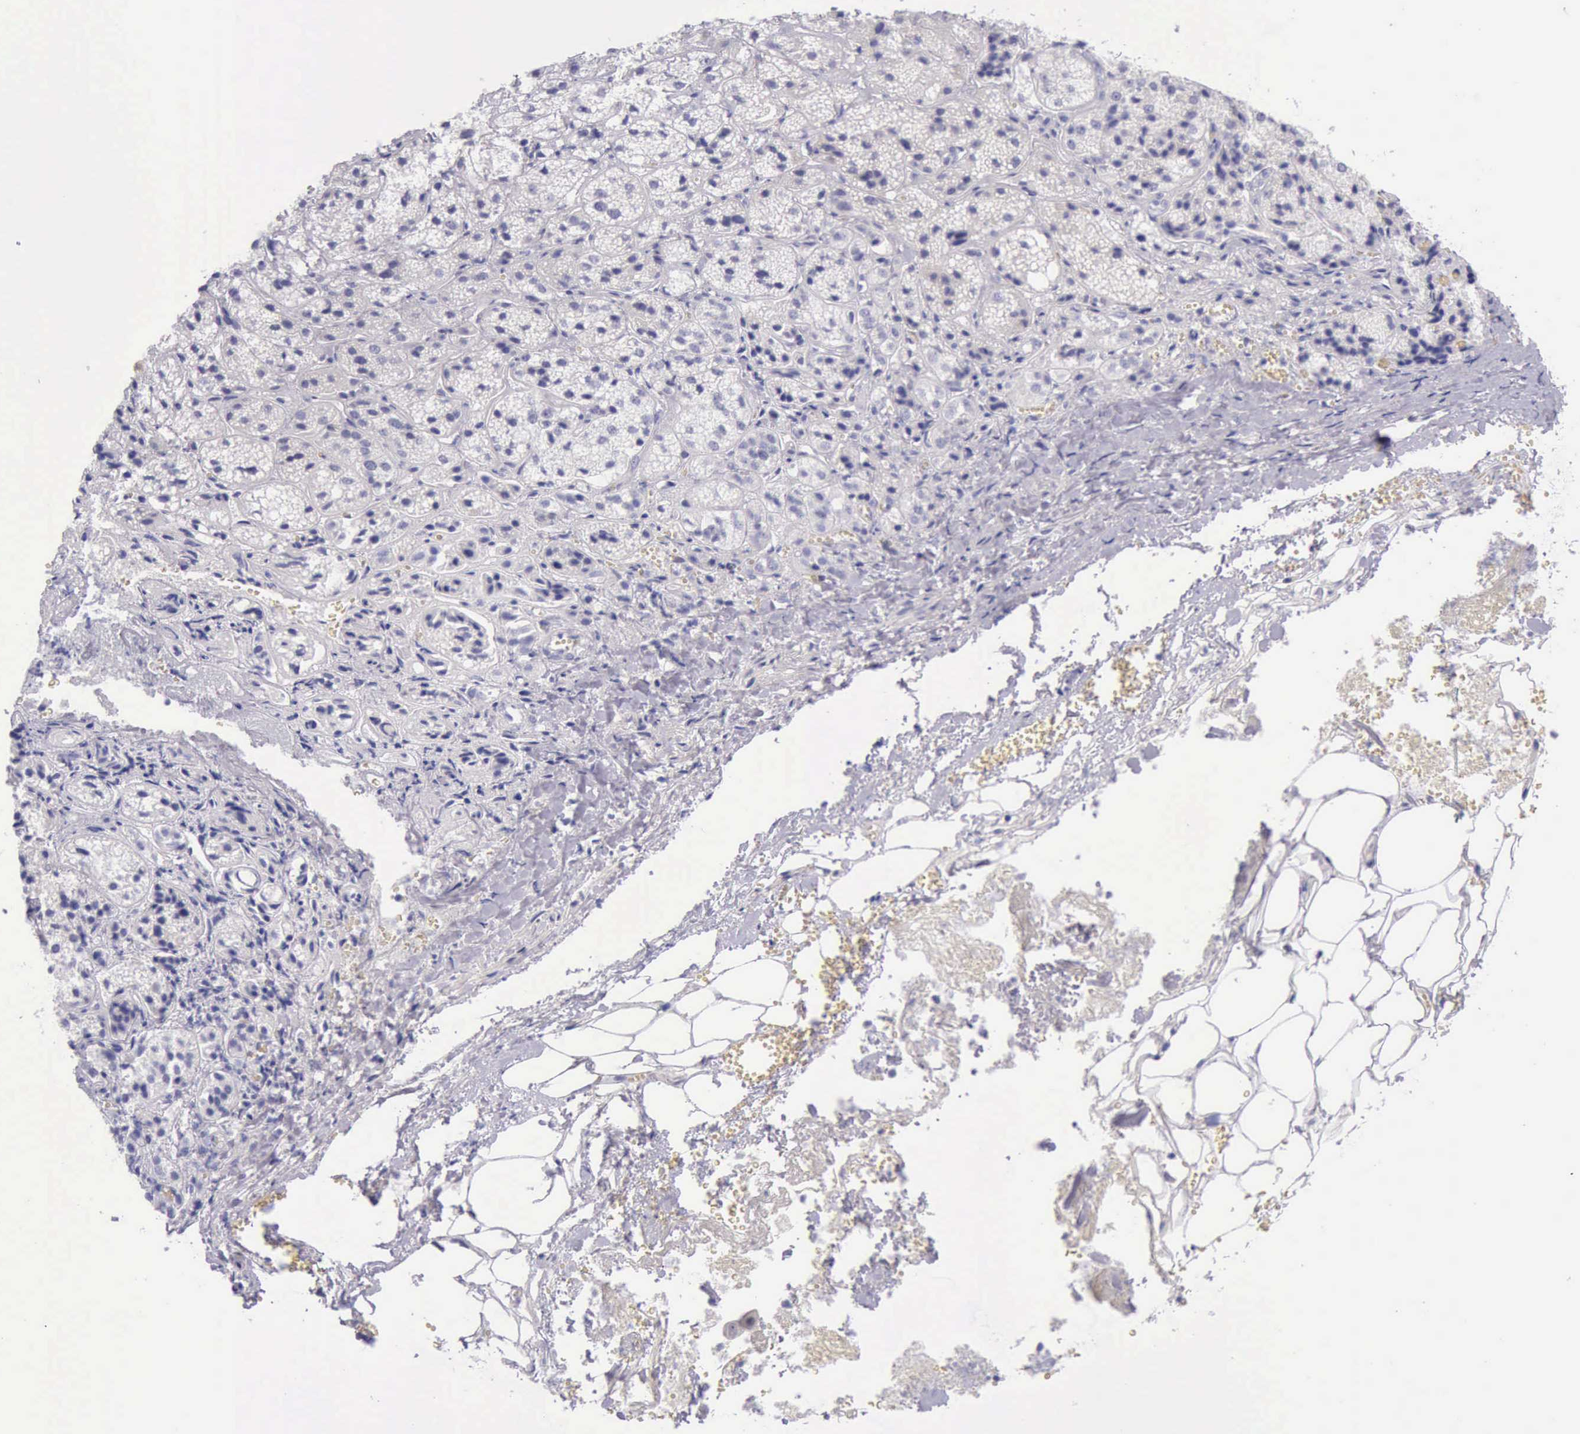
{"staining": {"intensity": "negative", "quantity": "none", "location": "none"}, "tissue": "adrenal gland", "cell_type": "Glandular cells", "image_type": "normal", "snomed": [{"axis": "morphology", "description": "Normal tissue, NOS"}, {"axis": "topography", "description": "Adrenal gland"}], "caption": "An IHC micrograph of unremarkable adrenal gland is shown. There is no staining in glandular cells of adrenal gland.", "gene": "KRT8", "patient": {"sex": "female", "age": 71}}